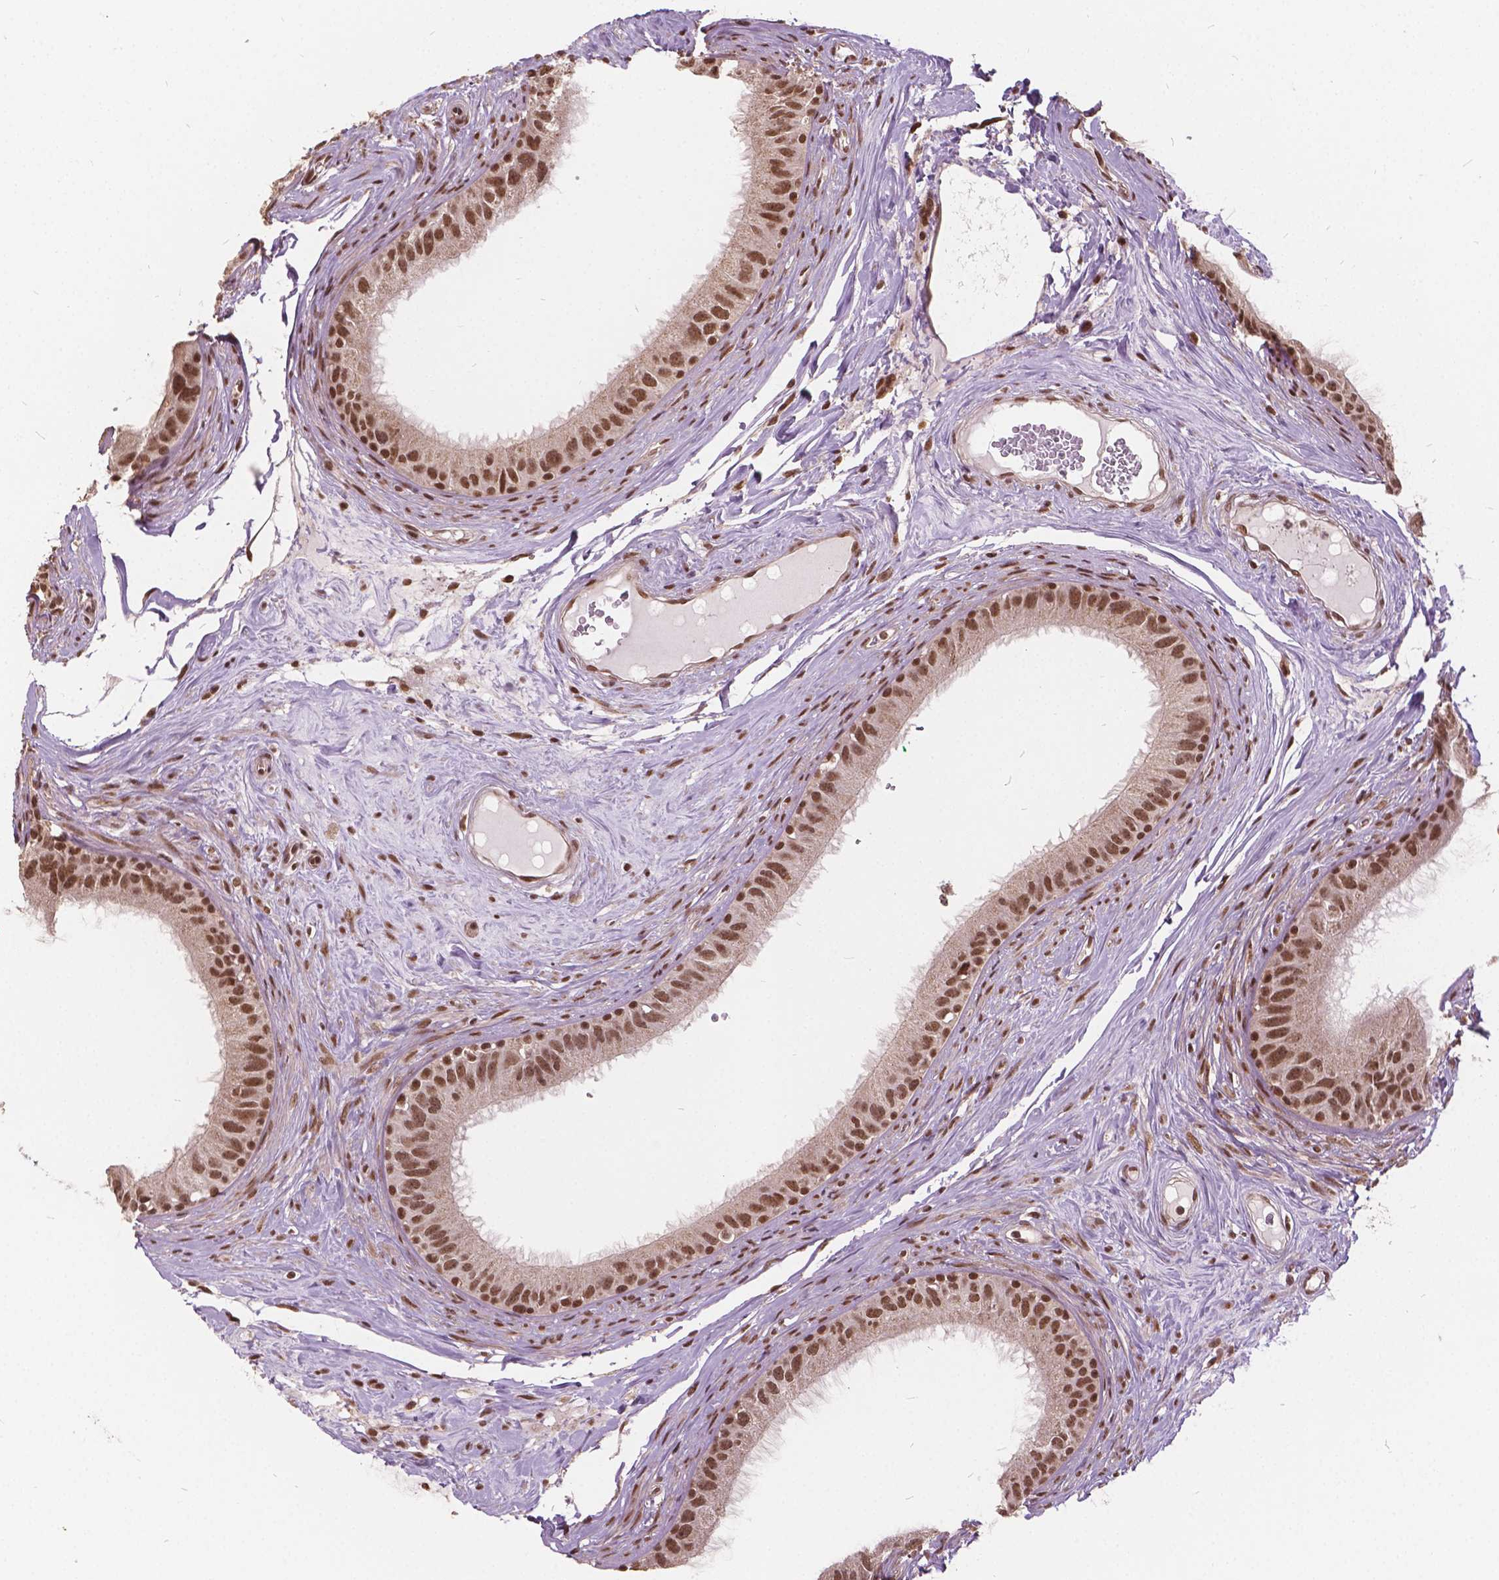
{"staining": {"intensity": "moderate", "quantity": ">75%", "location": "cytoplasmic/membranous,nuclear"}, "tissue": "epididymis", "cell_type": "Glandular cells", "image_type": "normal", "snomed": [{"axis": "morphology", "description": "Normal tissue, NOS"}, {"axis": "topography", "description": "Epididymis"}], "caption": "Protein staining of unremarkable epididymis demonstrates moderate cytoplasmic/membranous,nuclear staining in approximately >75% of glandular cells. Using DAB (3,3'-diaminobenzidine) (brown) and hematoxylin (blue) stains, captured at high magnification using brightfield microscopy.", "gene": "GPS2", "patient": {"sex": "male", "age": 59}}